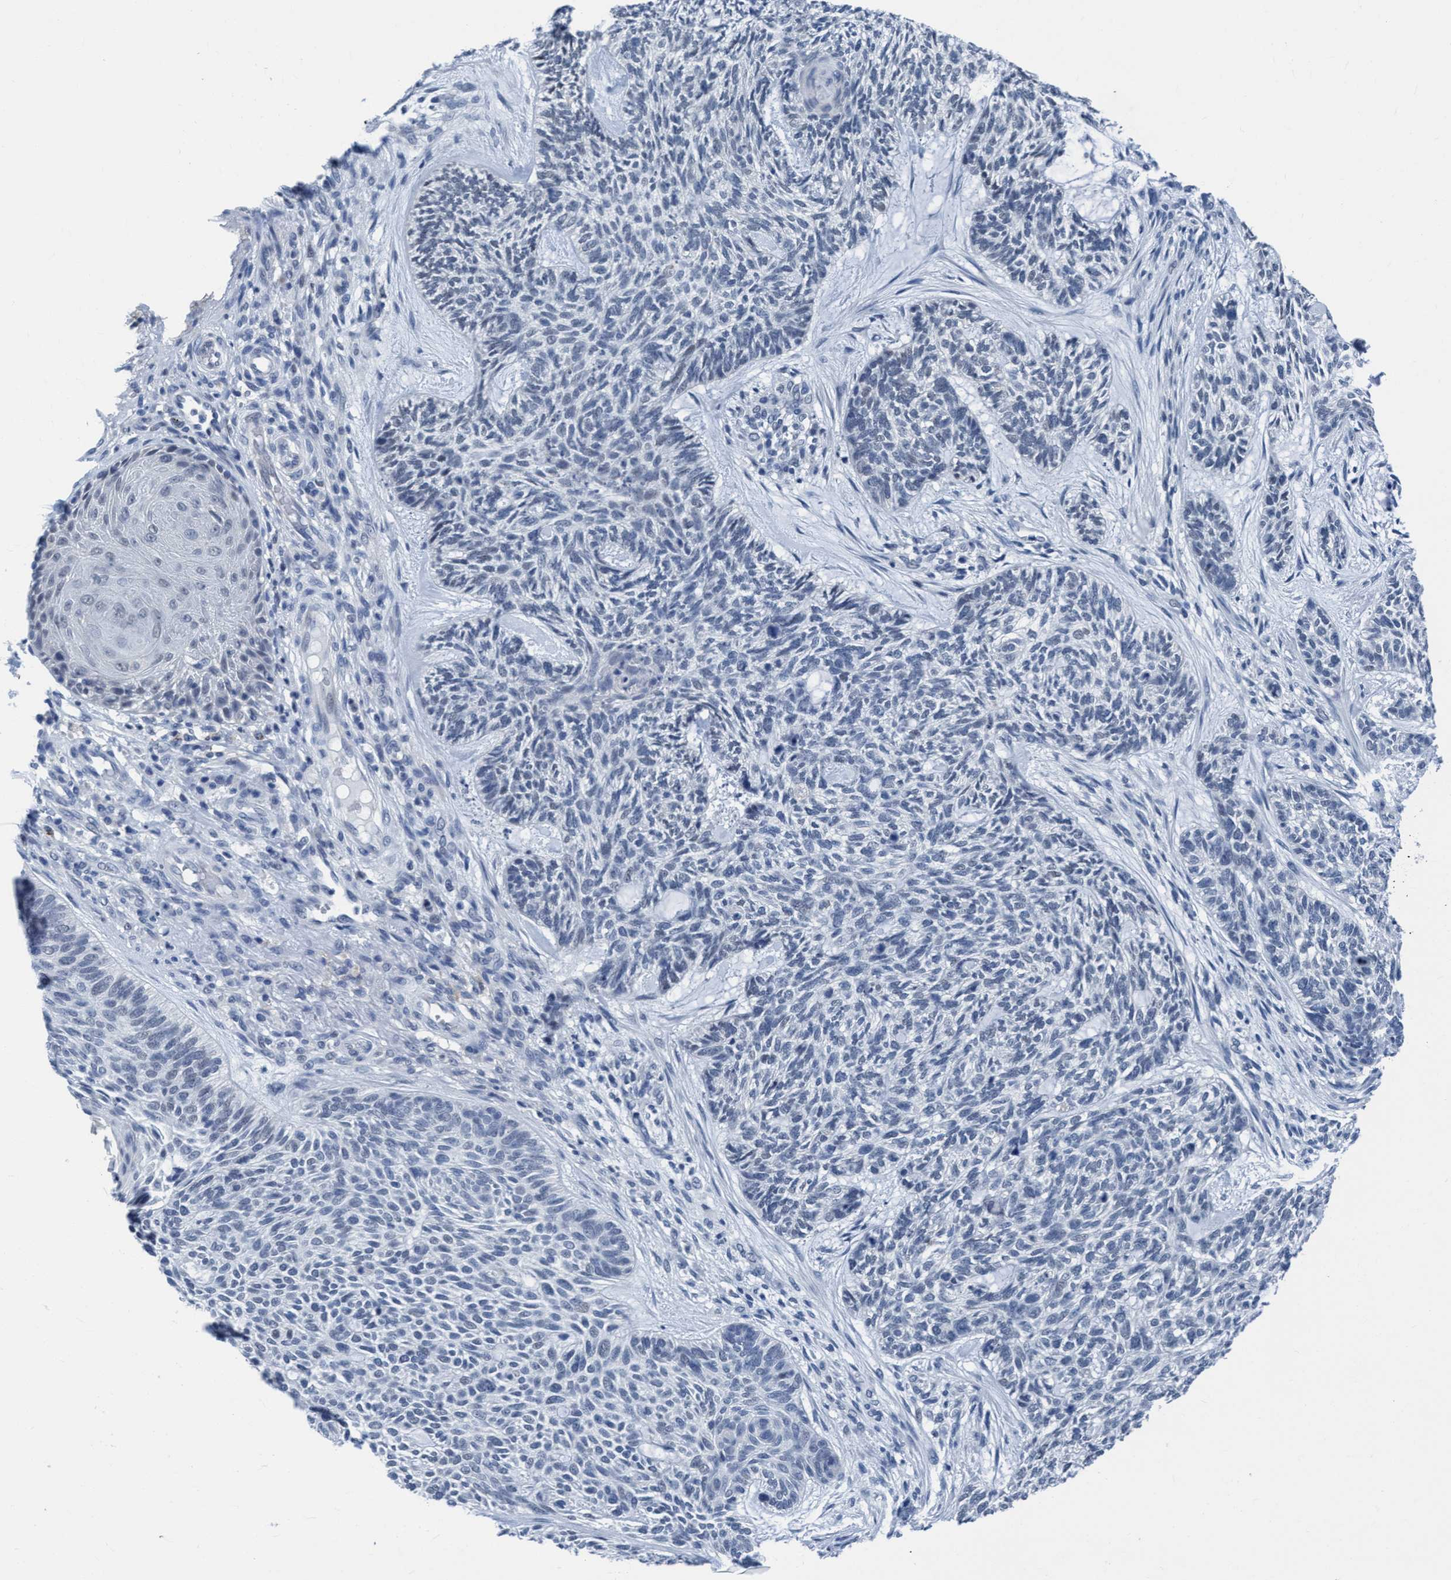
{"staining": {"intensity": "negative", "quantity": "none", "location": "none"}, "tissue": "skin cancer", "cell_type": "Tumor cells", "image_type": "cancer", "snomed": [{"axis": "morphology", "description": "Basal cell carcinoma"}, {"axis": "topography", "description": "Skin"}], "caption": "Tumor cells are negative for protein expression in human skin cancer (basal cell carcinoma).", "gene": "DNAI1", "patient": {"sex": "male", "age": 55}}